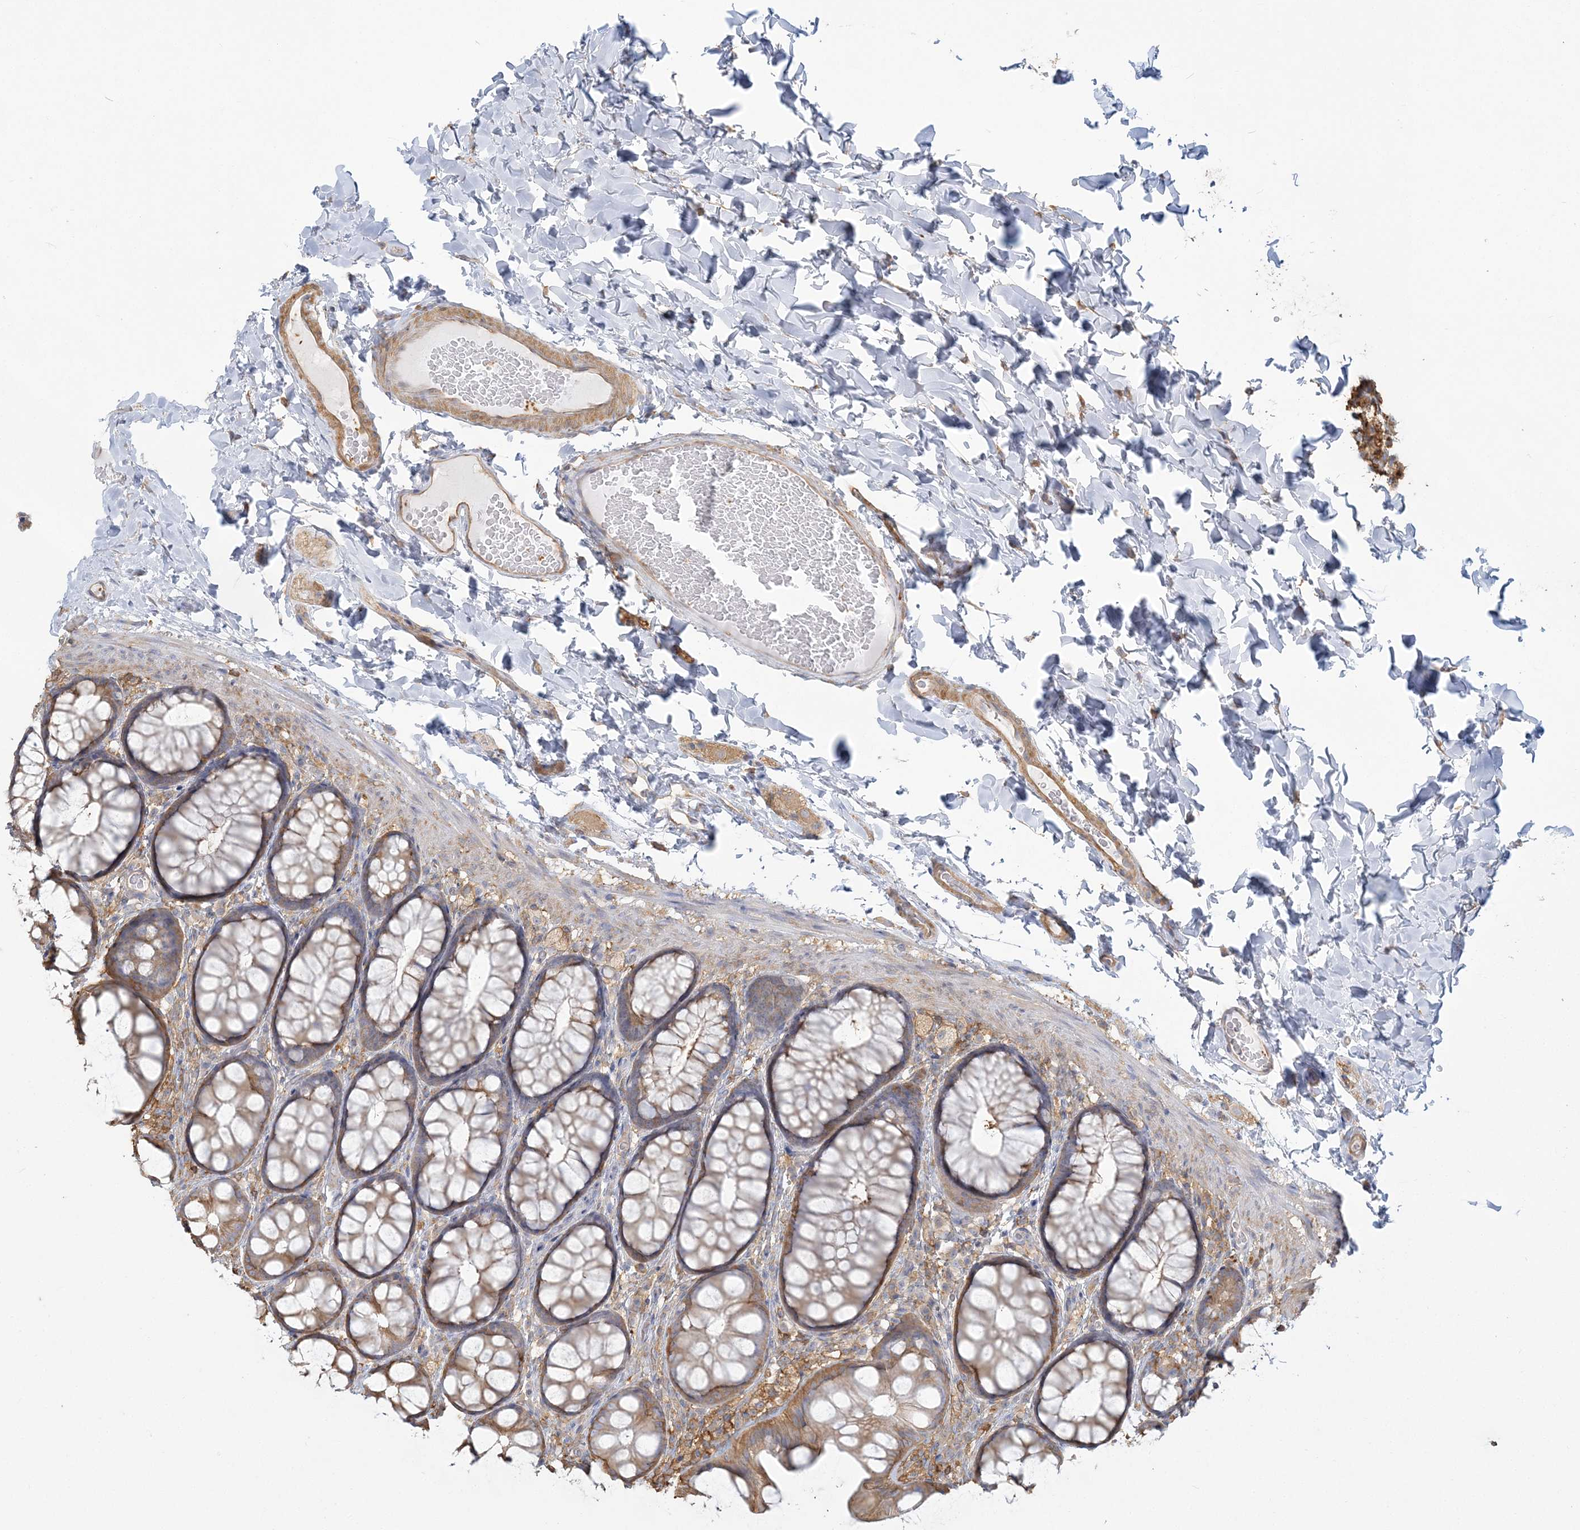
{"staining": {"intensity": "moderate", "quantity": ">75%", "location": "cytoplasmic/membranous"}, "tissue": "colon", "cell_type": "Endothelial cells", "image_type": "normal", "snomed": [{"axis": "morphology", "description": "Normal tissue, NOS"}, {"axis": "topography", "description": "Colon"}], "caption": "Moderate cytoplasmic/membranous protein positivity is appreciated in approximately >75% of endothelial cells in colon. Using DAB (brown) and hematoxylin (blue) stains, captured at high magnification using brightfield microscopy.", "gene": "ANKS1A", "patient": {"sex": "male", "age": 47}}